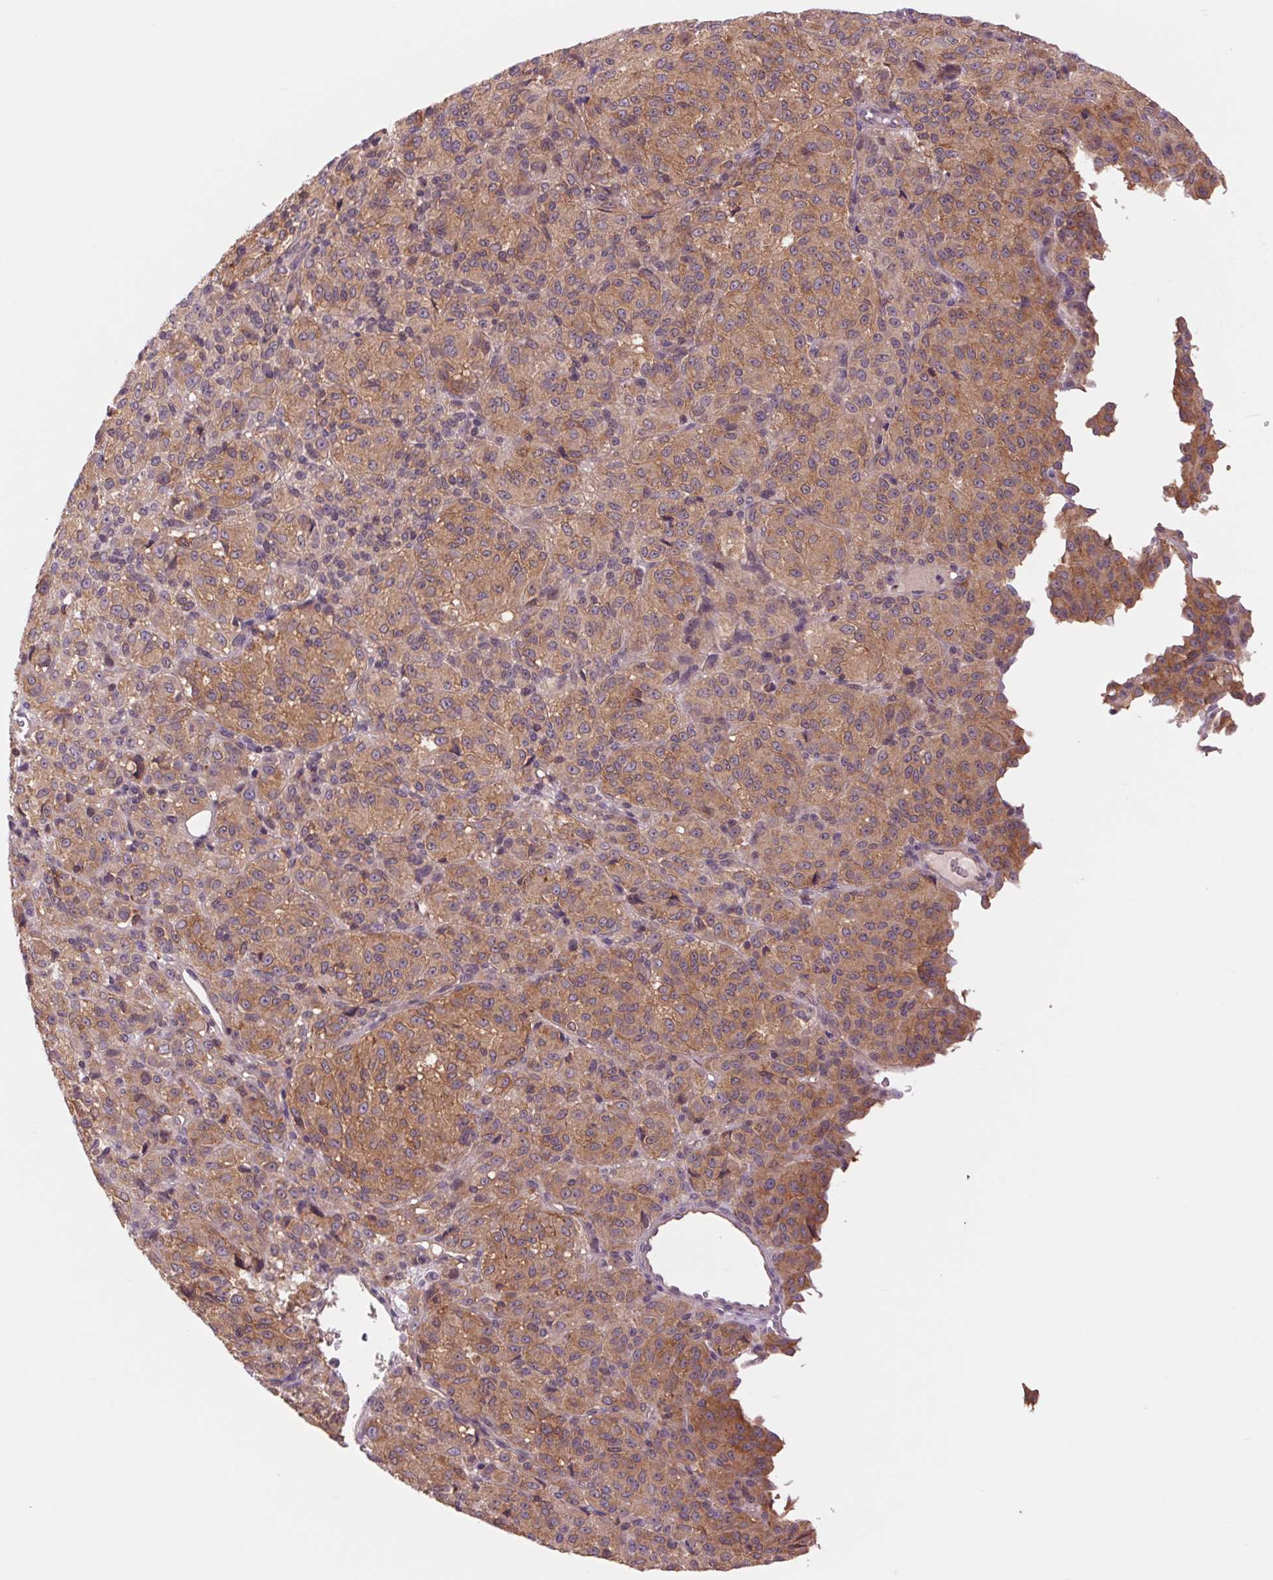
{"staining": {"intensity": "weak", "quantity": ">75%", "location": "cytoplasmic/membranous"}, "tissue": "melanoma", "cell_type": "Tumor cells", "image_type": "cancer", "snomed": [{"axis": "morphology", "description": "Malignant melanoma, Metastatic site"}, {"axis": "topography", "description": "Brain"}], "caption": "Melanoma was stained to show a protein in brown. There is low levels of weak cytoplasmic/membranous staining in approximately >75% of tumor cells. (DAB IHC with brightfield microscopy, high magnification).", "gene": "SH3RF2", "patient": {"sex": "female", "age": 56}}